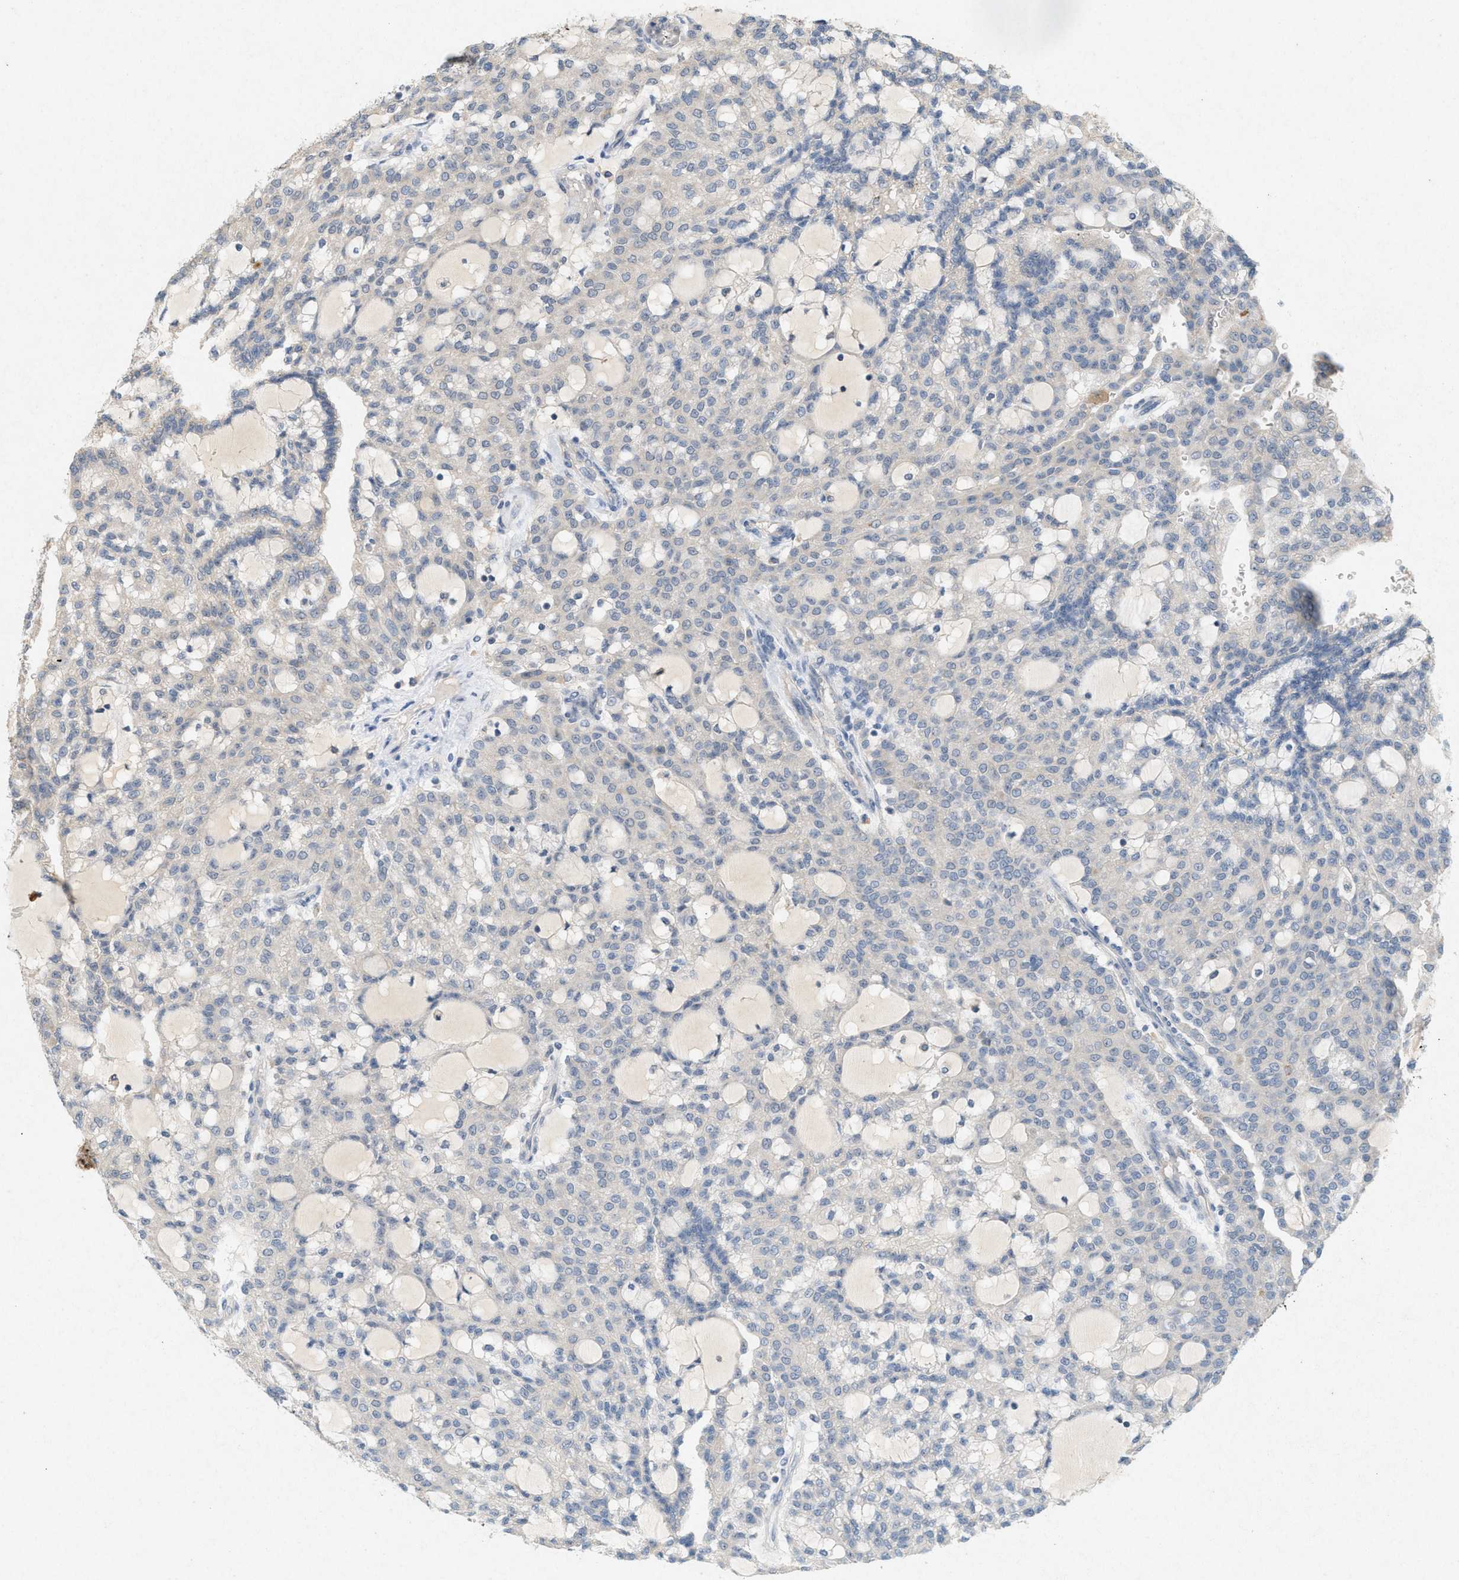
{"staining": {"intensity": "negative", "quantity": "none", "location": "none"}, "tissue": "renal cancer", "cell_type": "Tumor cells", "image_type": "cancer", "snomed": [{"axis": "morphology", "description": "Adenocarcinoma, NOS"}, {"axis": "topography", "description": "Kidney"}], "caption": "Immunohistochemical staining of renal adenocarcinoma displays no significant positivity in tumor cells.", "gene": "DCAF7", "patient": {"sex": "male", "age": 63}}